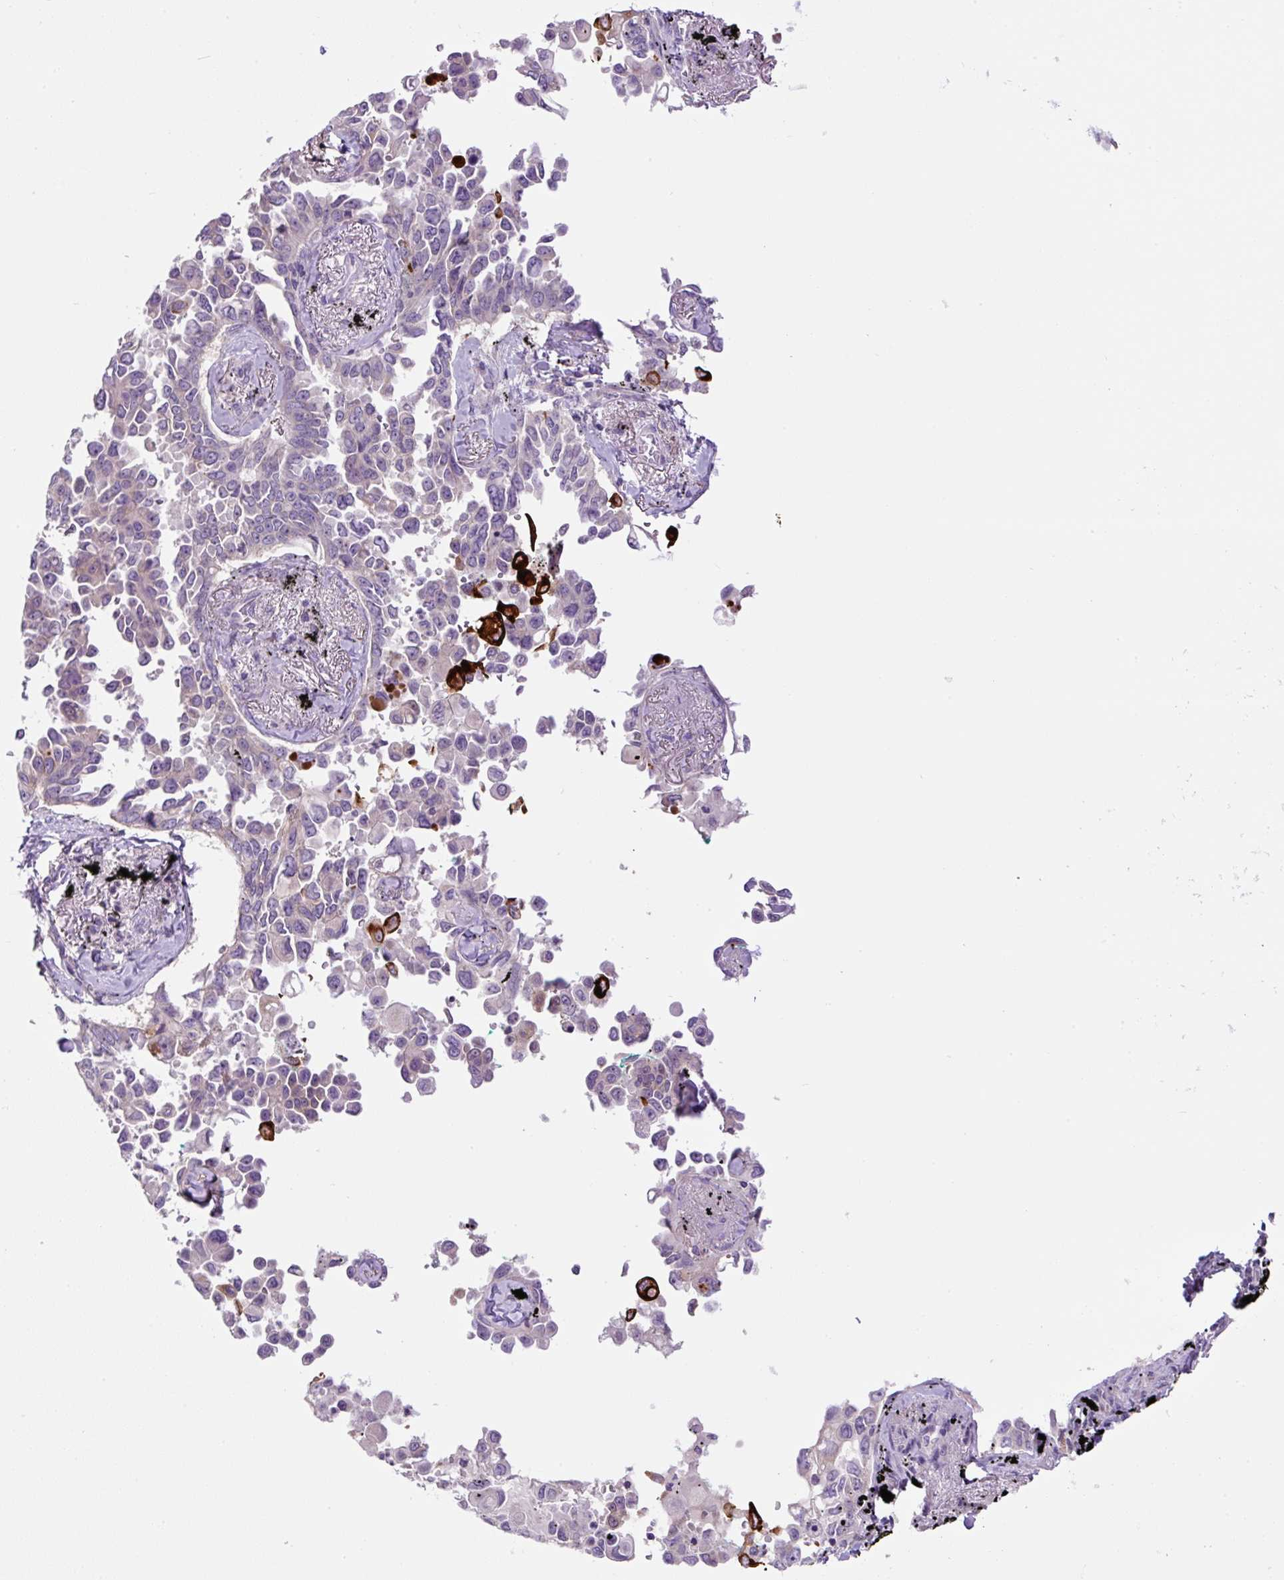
{"staining": {"intensity": "strong", "quantity": "<25%", "location": "cytoplasmic/membranous"}, "tissue": "lung cancer", "cell_type": "Tumor cells", "image_type": "cancer", "snomed": [{"axis": "morphology", "description": "Adenocarcinoma, NOS"}, {"axis": "topography", "description": "Lung"}], "caption": "This image displays lung adenocarcinoma stained with IHC to label a protein in brown. The cytoplasmic/membranous of tumor cells show strong positivity for the protein. Nuclei are counter-stained blue.", "gene": "OGDHL", "patient": {"sex": "female", "age": 67}}